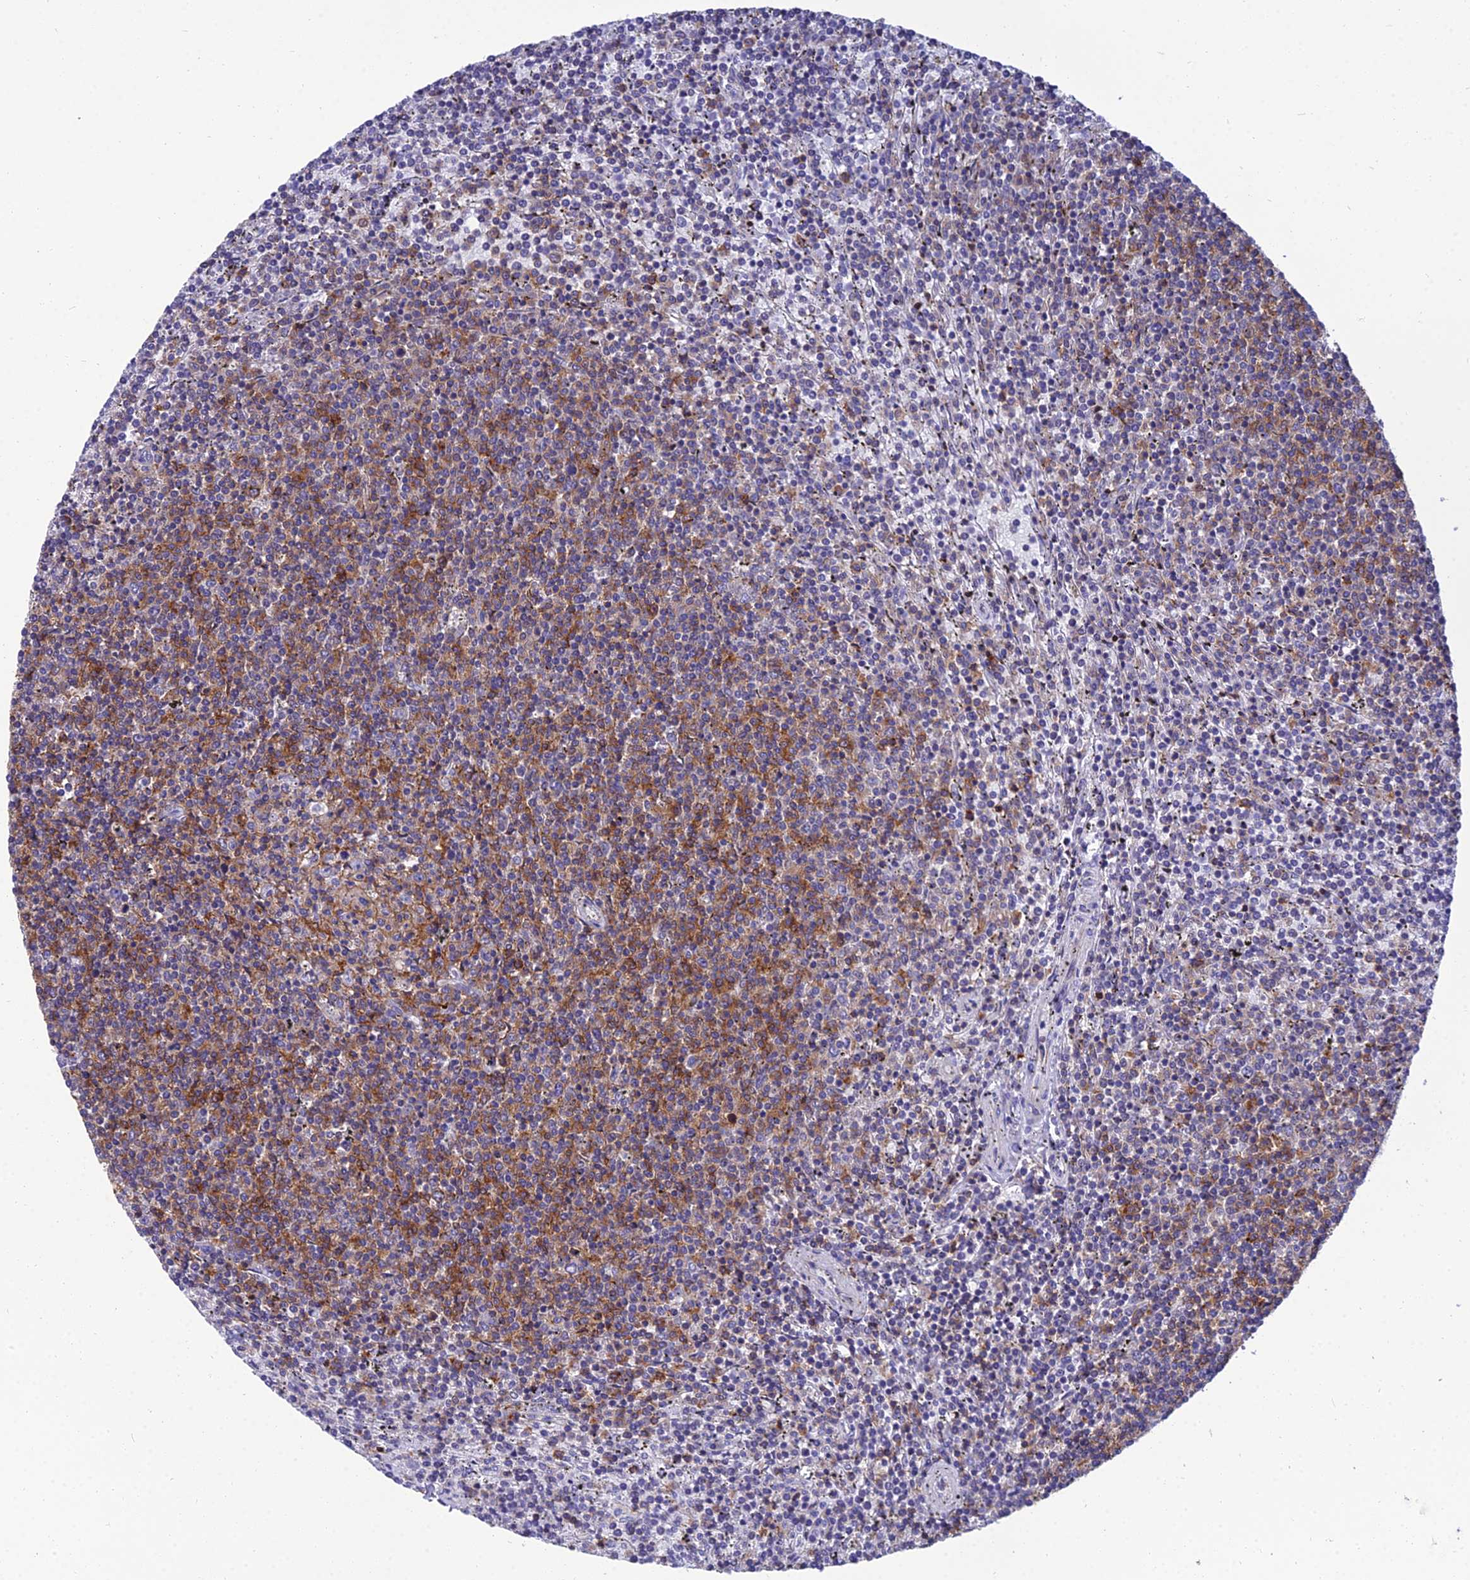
{"staining": {"intensity": "negative", "quantity": "none", "location": "none"}, "tissue": "lymphoma", "cell_type": "Tumor cells", "image_type": "cancer", "snomed": [{"axis": "morphology", "description": "Malignant lymphoma, non-Hodgkin's type, Low grade"}, {"axis": "topography", "description": "Spleen"}], "caption": "IHC image of neoplastic tissue: human lymphoma stained with DAB exhibits no significant protein expression in tumor cells.", "gene": "PPP1R18", "patient": {"sex": "female", "age": 50}}